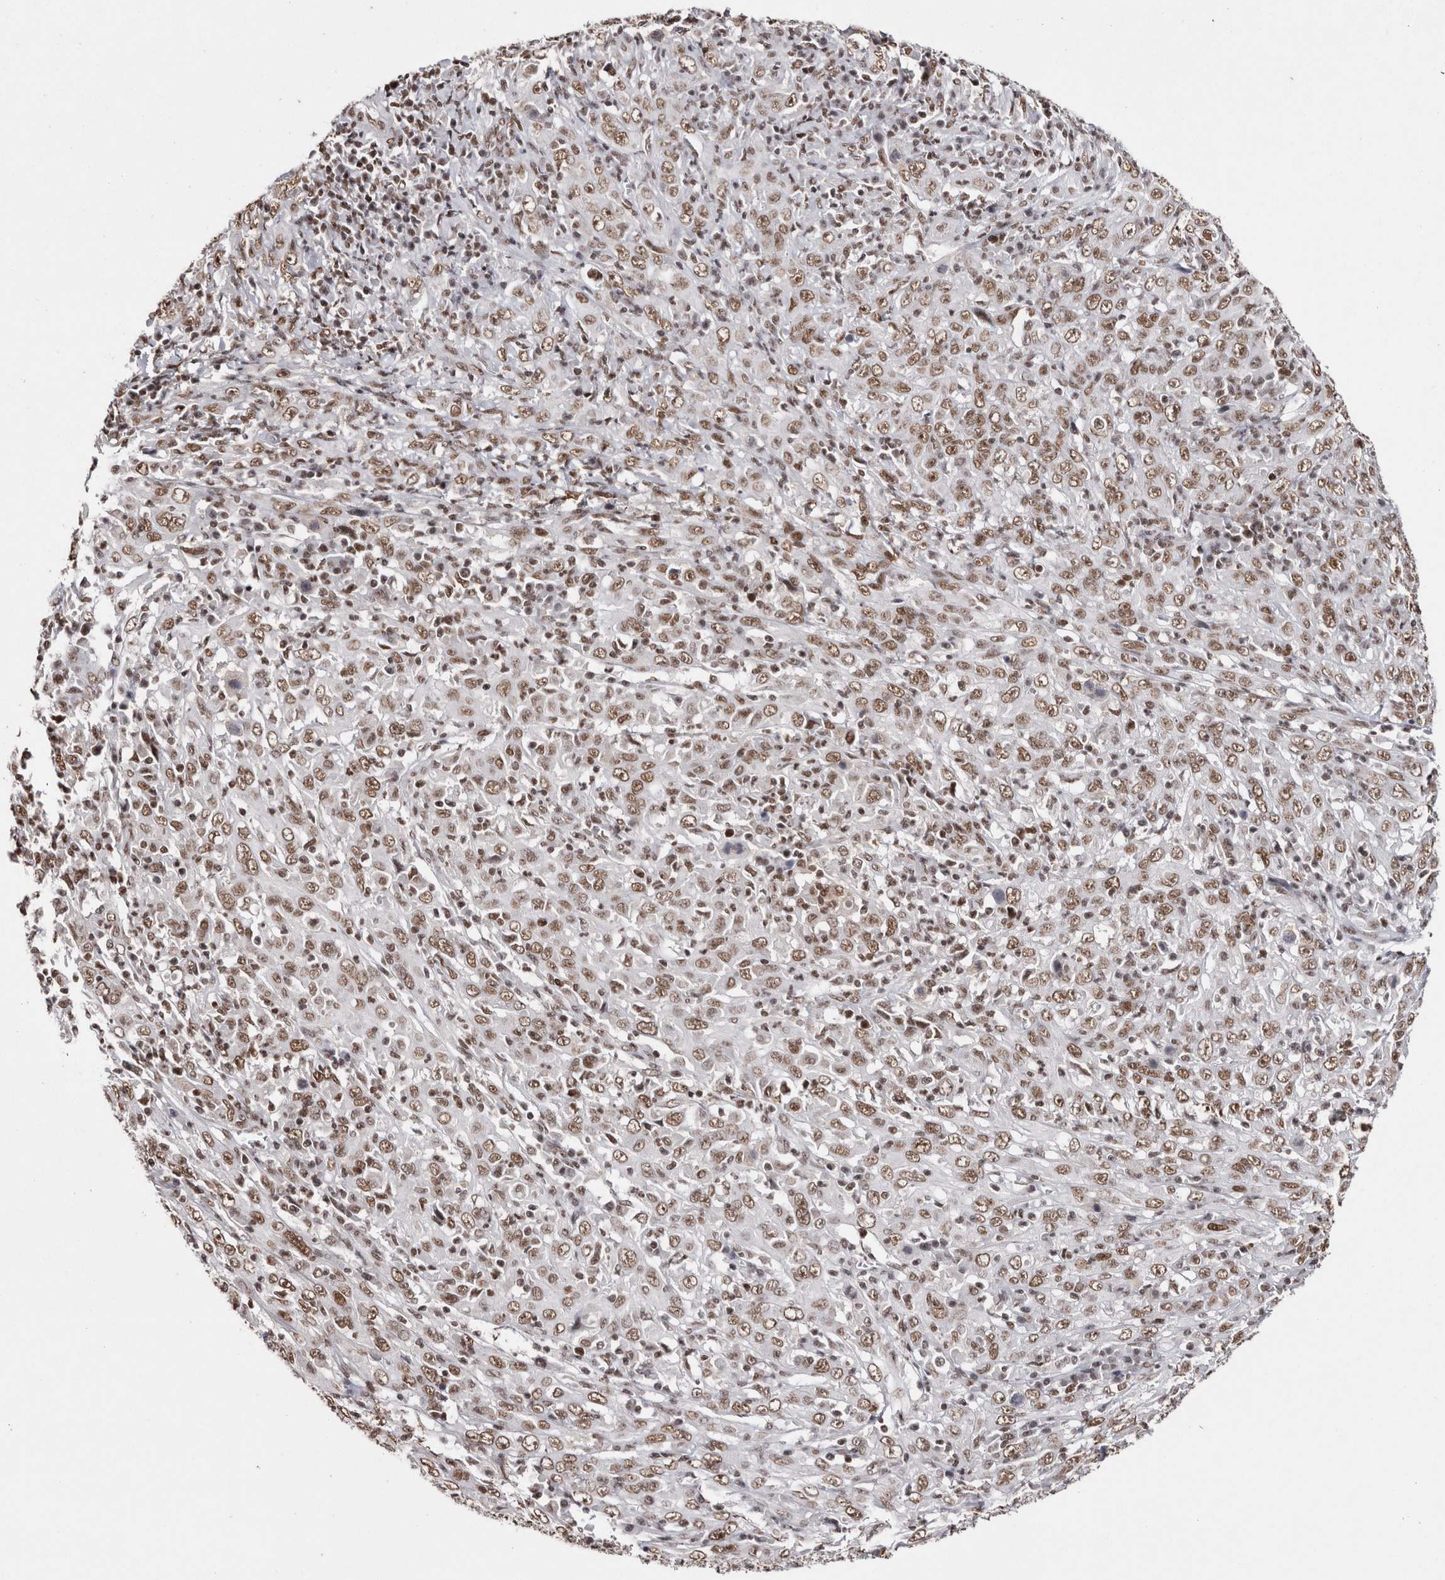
{"staining": {"intensity": "moderate", "quantity": ">75%", "location": "nuclear"}, "tissue": "cervical cancer", "cell_type": "Tumor cells", "image_type": "cancer", "snomed": [{"axis": "morphology", "description": "Squamous cell carcinoma, NOS"}, {"axis": "topography", "description": "Cervix"}], "caption": "Tumor cells demonstrate moderate nuclear positivity in about >75% of cells in cervical cancer.", "gene": "SMC1A", "patient": {"sex": "female", "age": 46}}